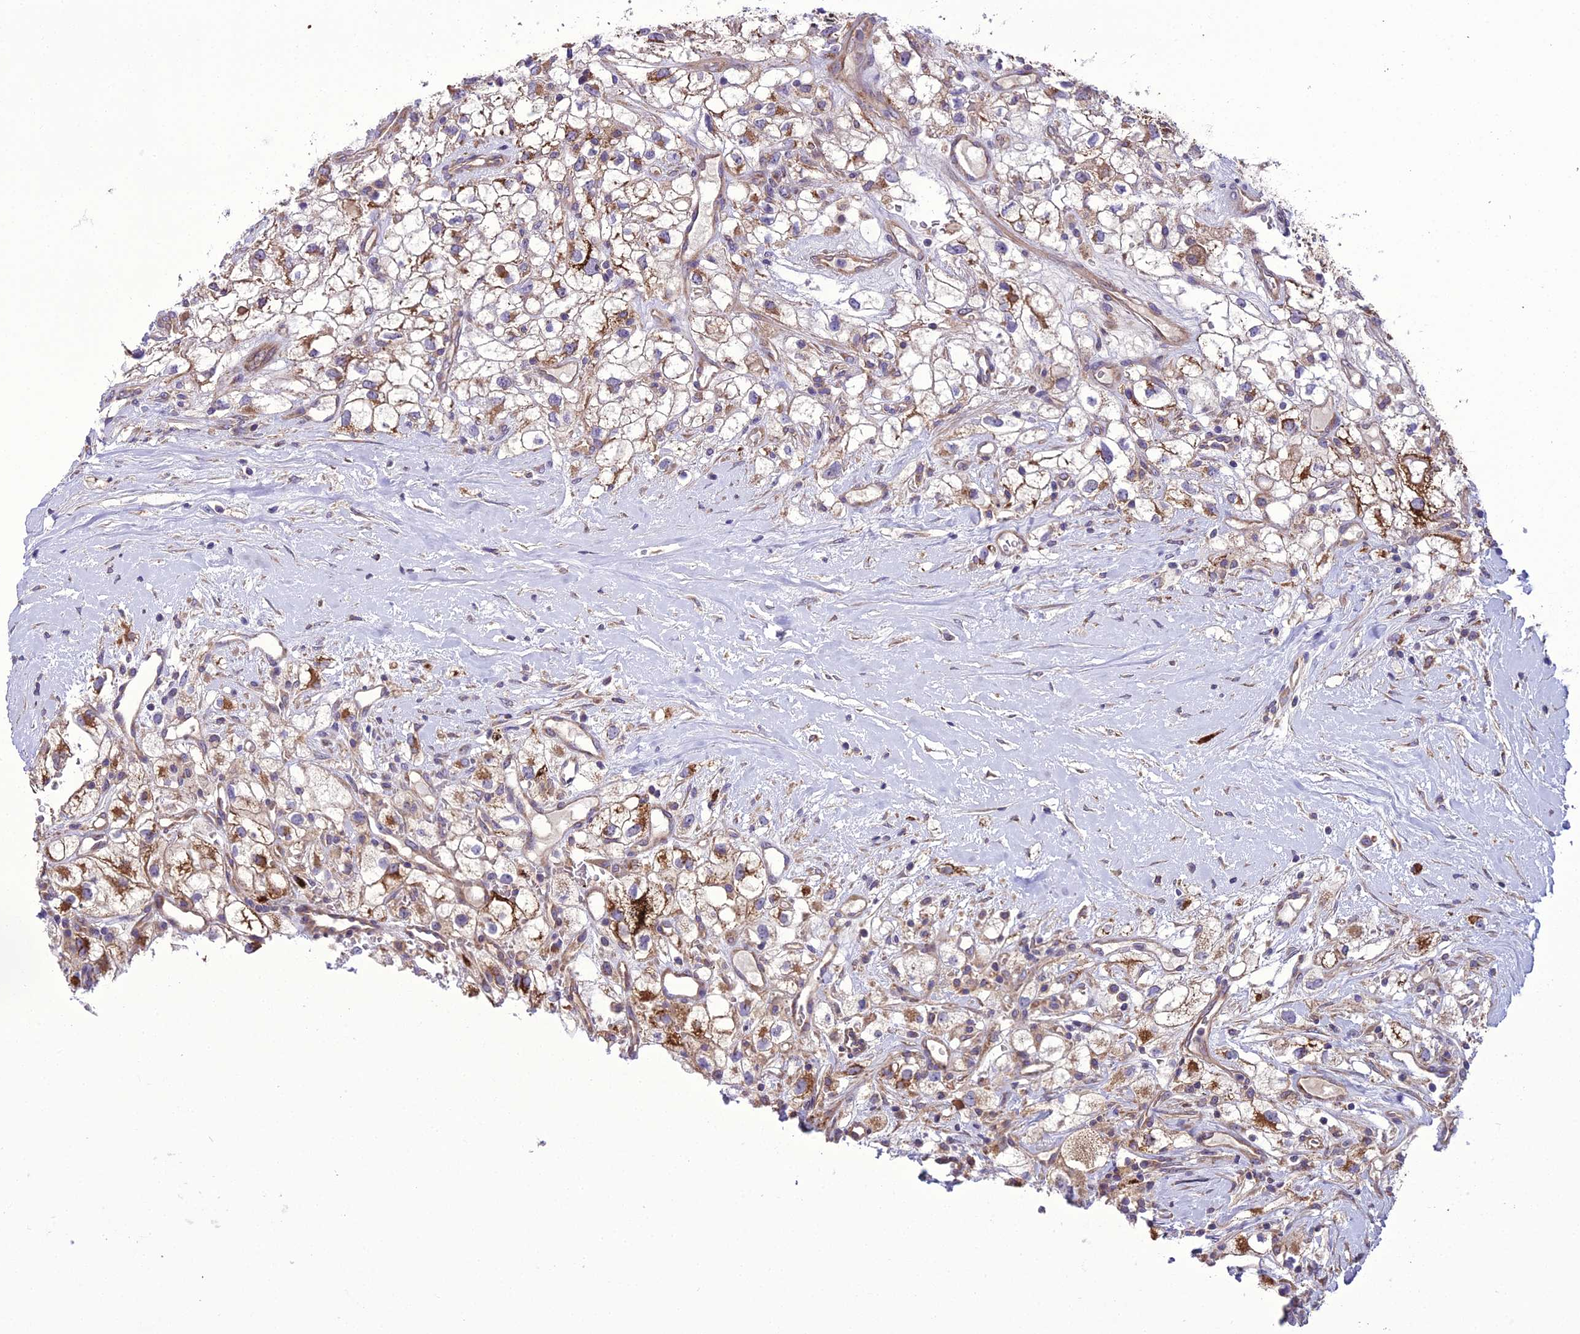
{"staining": {"intensity": "moderate", "quantity": ">75%", "location": "cytoplasmic/membranous"}, "tissue": "renal cancer", "cell_type": "Tumor cells", "image_type": "cancer", "snomed": [{"axis": "morphology", "description": "Adenocarcinoma, NOS"}, {"axis": "topography", "description": "Kidney"}], "caption": "There is medium levels of moderate cytoplasmic/membranous positivity in tumor cells of renal adenocarcinoma, as demonstrated by immunohistochemical staining (brown color).", "gene": "TBC1D24", "patient": {"sex": "male", "age": 59}}